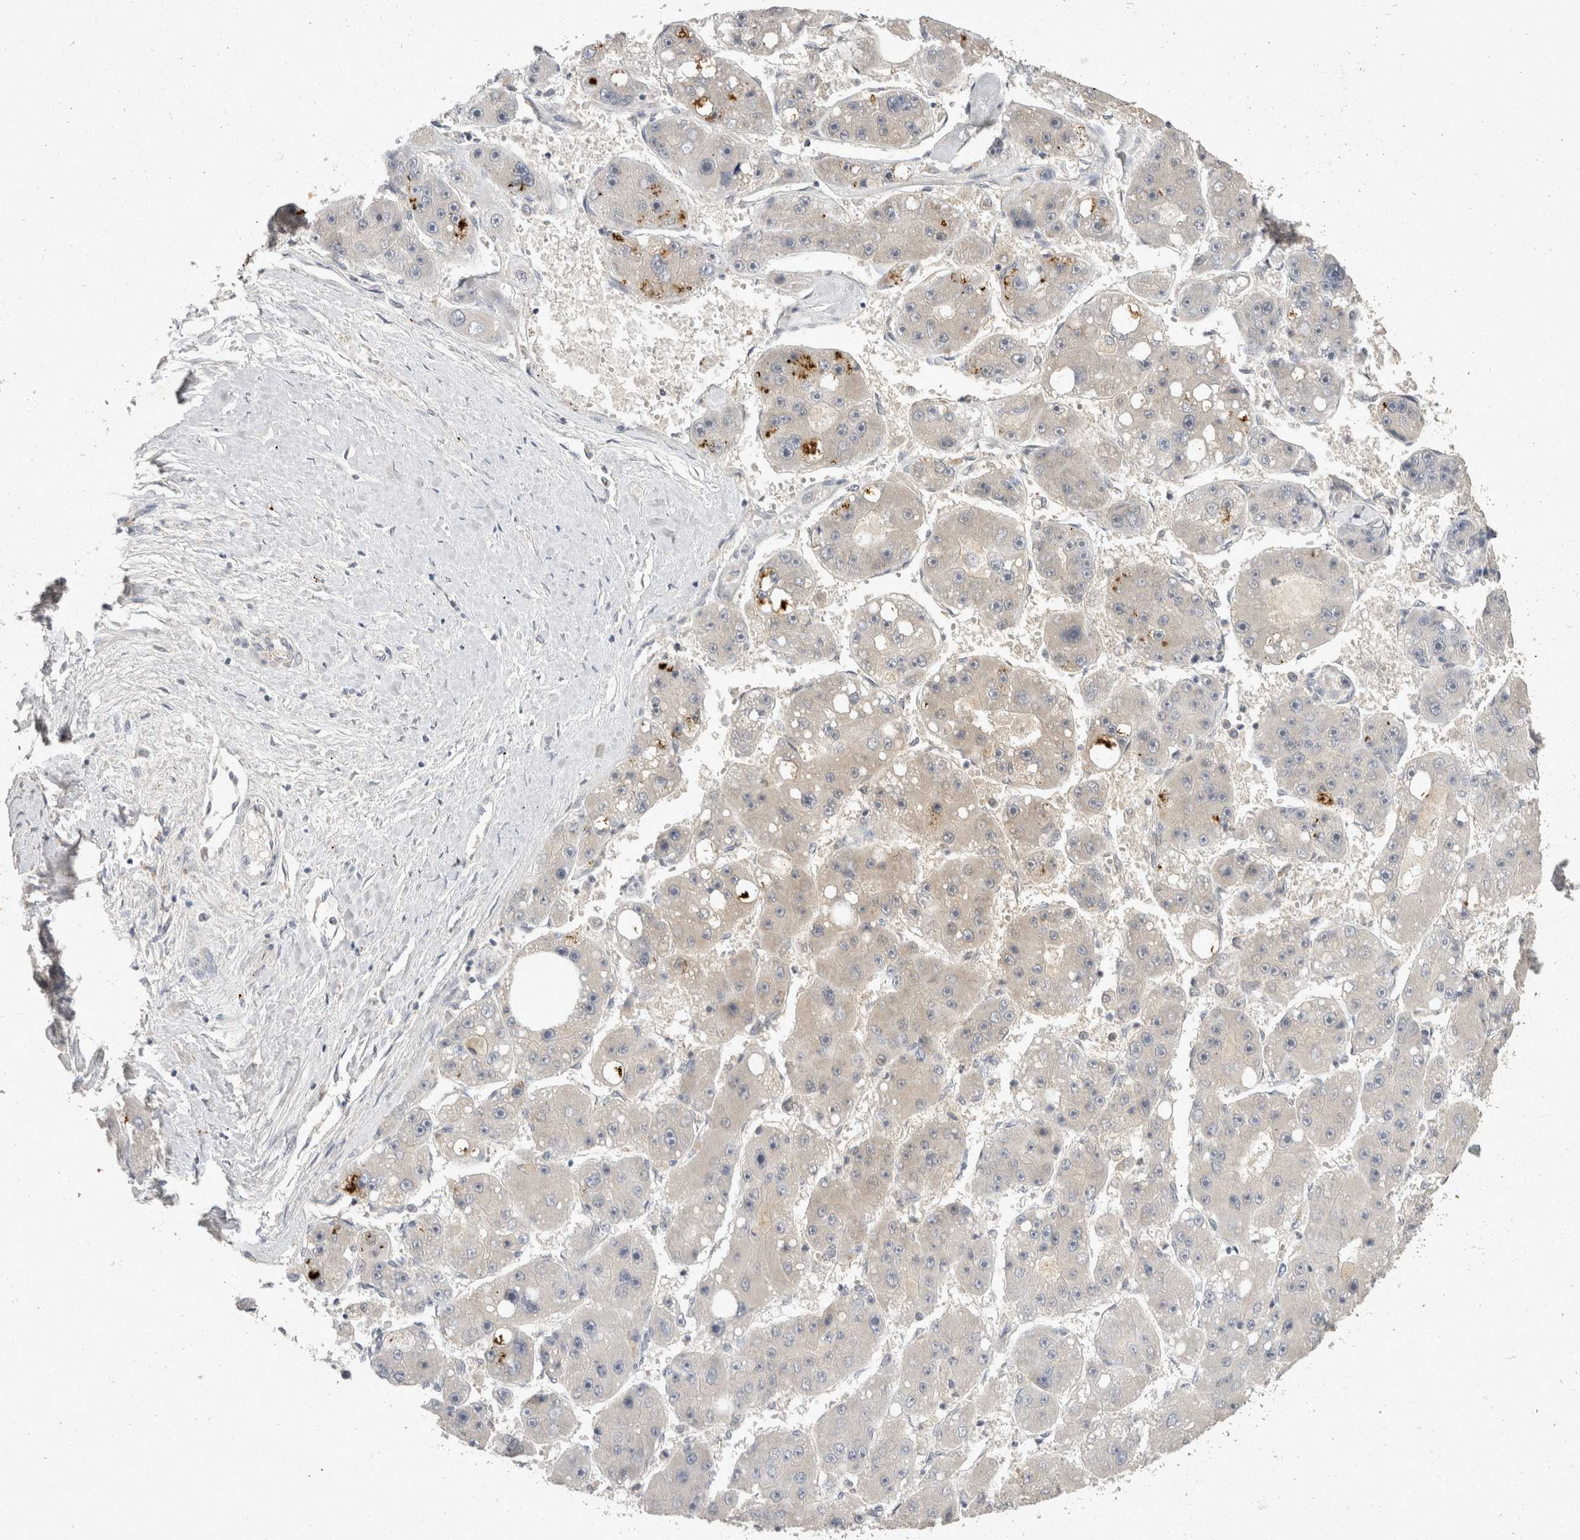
{"staining": {"intensity": "negative", "quantity": "none", "location": "none"}, "tissue": "liver cancer", "cell_type": "Tumor cells", "image_type": "cancer", "snomed": [{"axis": "morphology", "description": "Carcinoma, Hepatocellular, NOS"}, {"axis": "topography", "description": "Liver"}], "caption": "DAB (3,3'-diaminobenzidine) immunohistochemical staining of human liver hepatocellular carcinoma reveals no significant positivity in tumor cells.", "gene": "TOM1L2", "patient": {"sex": "female", "age": 61}}